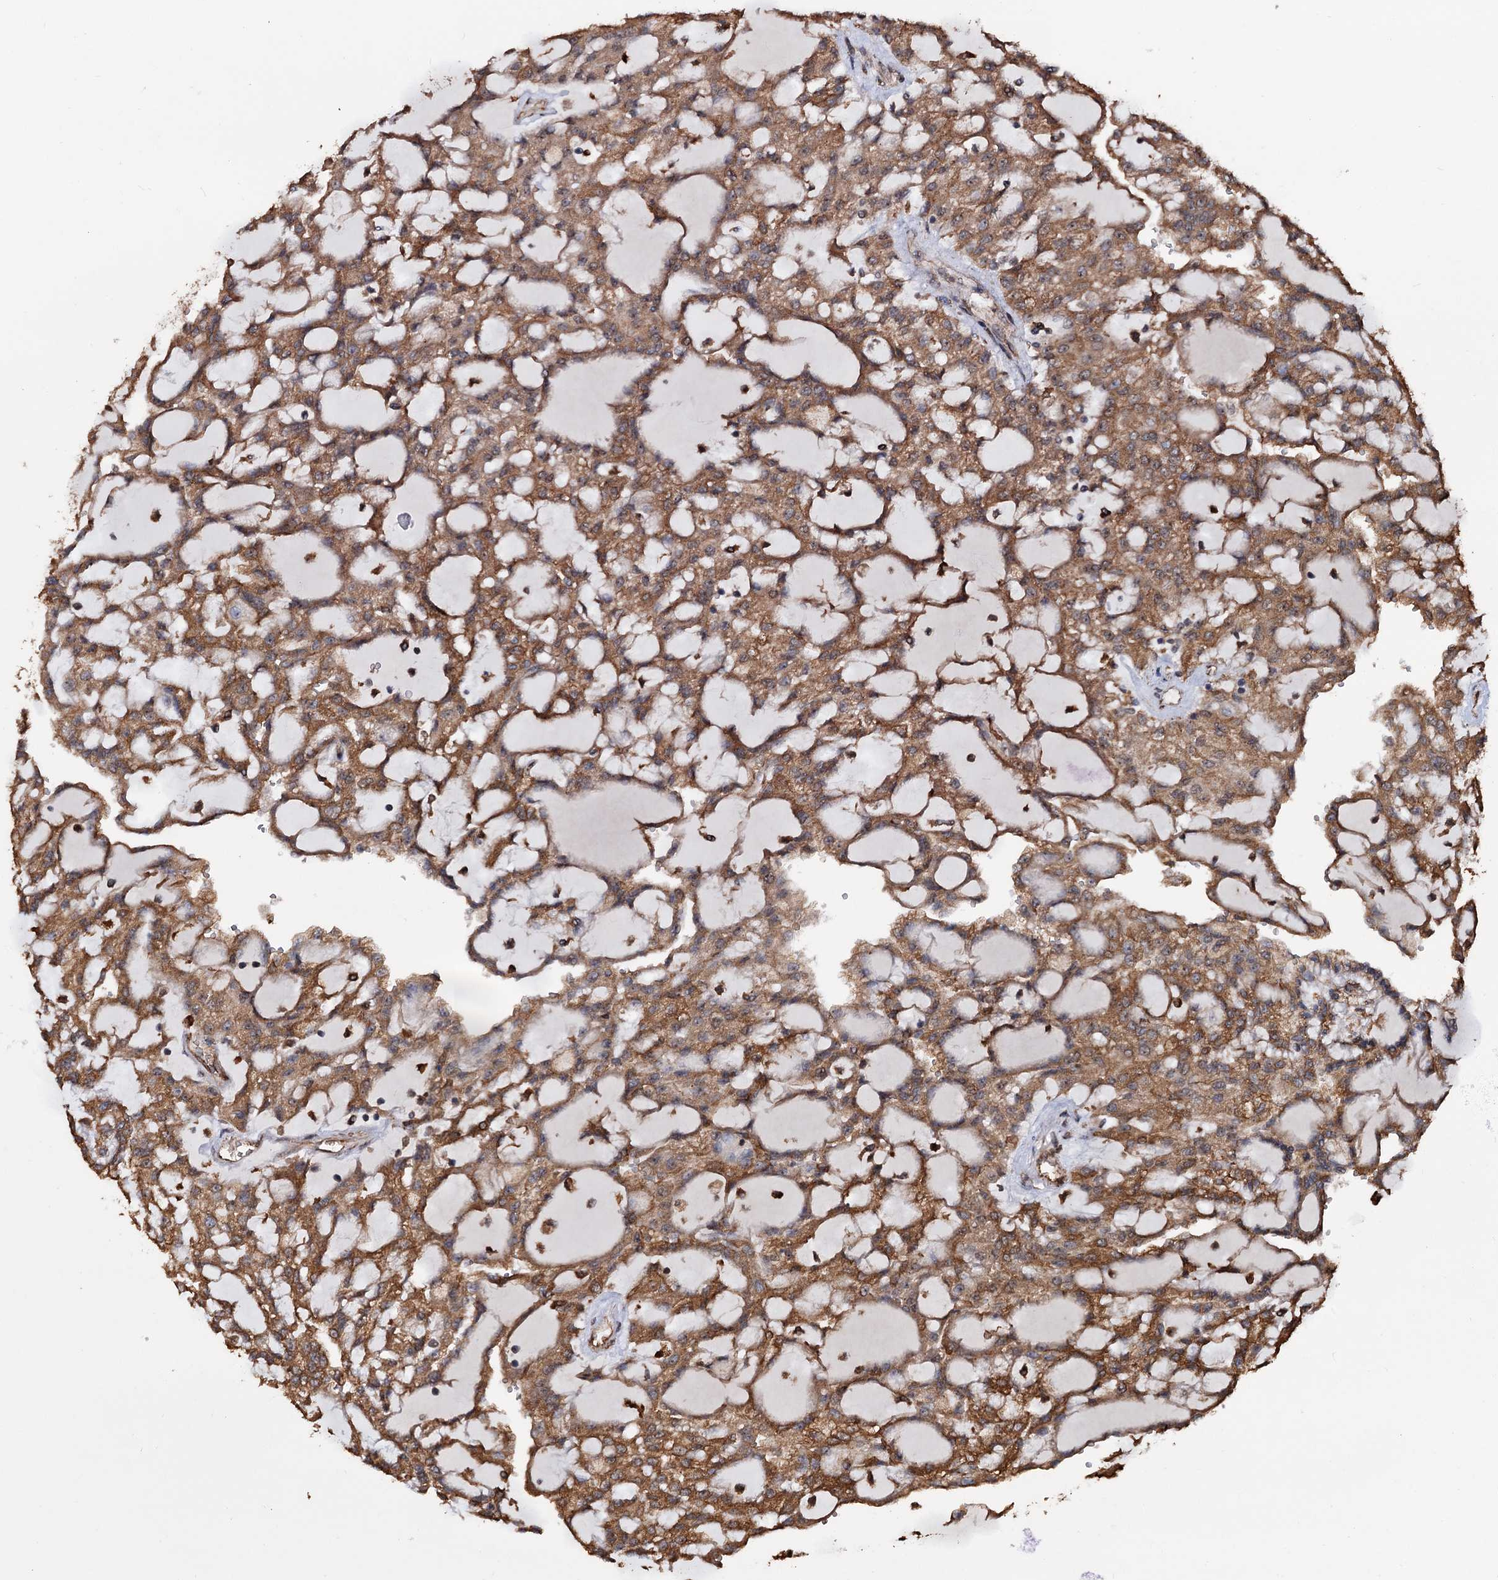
{"staining": {"intensity": "moderate", "quantity": ">75%", "location": "cytoplasmic/membranous"}, "tissue": "renal cancer", "cell_type": "Tumor cells", "image_type": "cancer", "snomed": [{"axis": "morphology", "description": "Adenocarcinoma, NOS"}, {"axis": "topography", "description": "Kidney"}], "caption": "An IHC photomicrograph of tumor tissue is shown. Protein staining in brown highlights moderate cytoplasmic/membranous positivity in renal cancer (adenocarcinoma) within tumor cells.", "gene": "TBC1D12", "patient": {"sex": "male", "age": 63}}